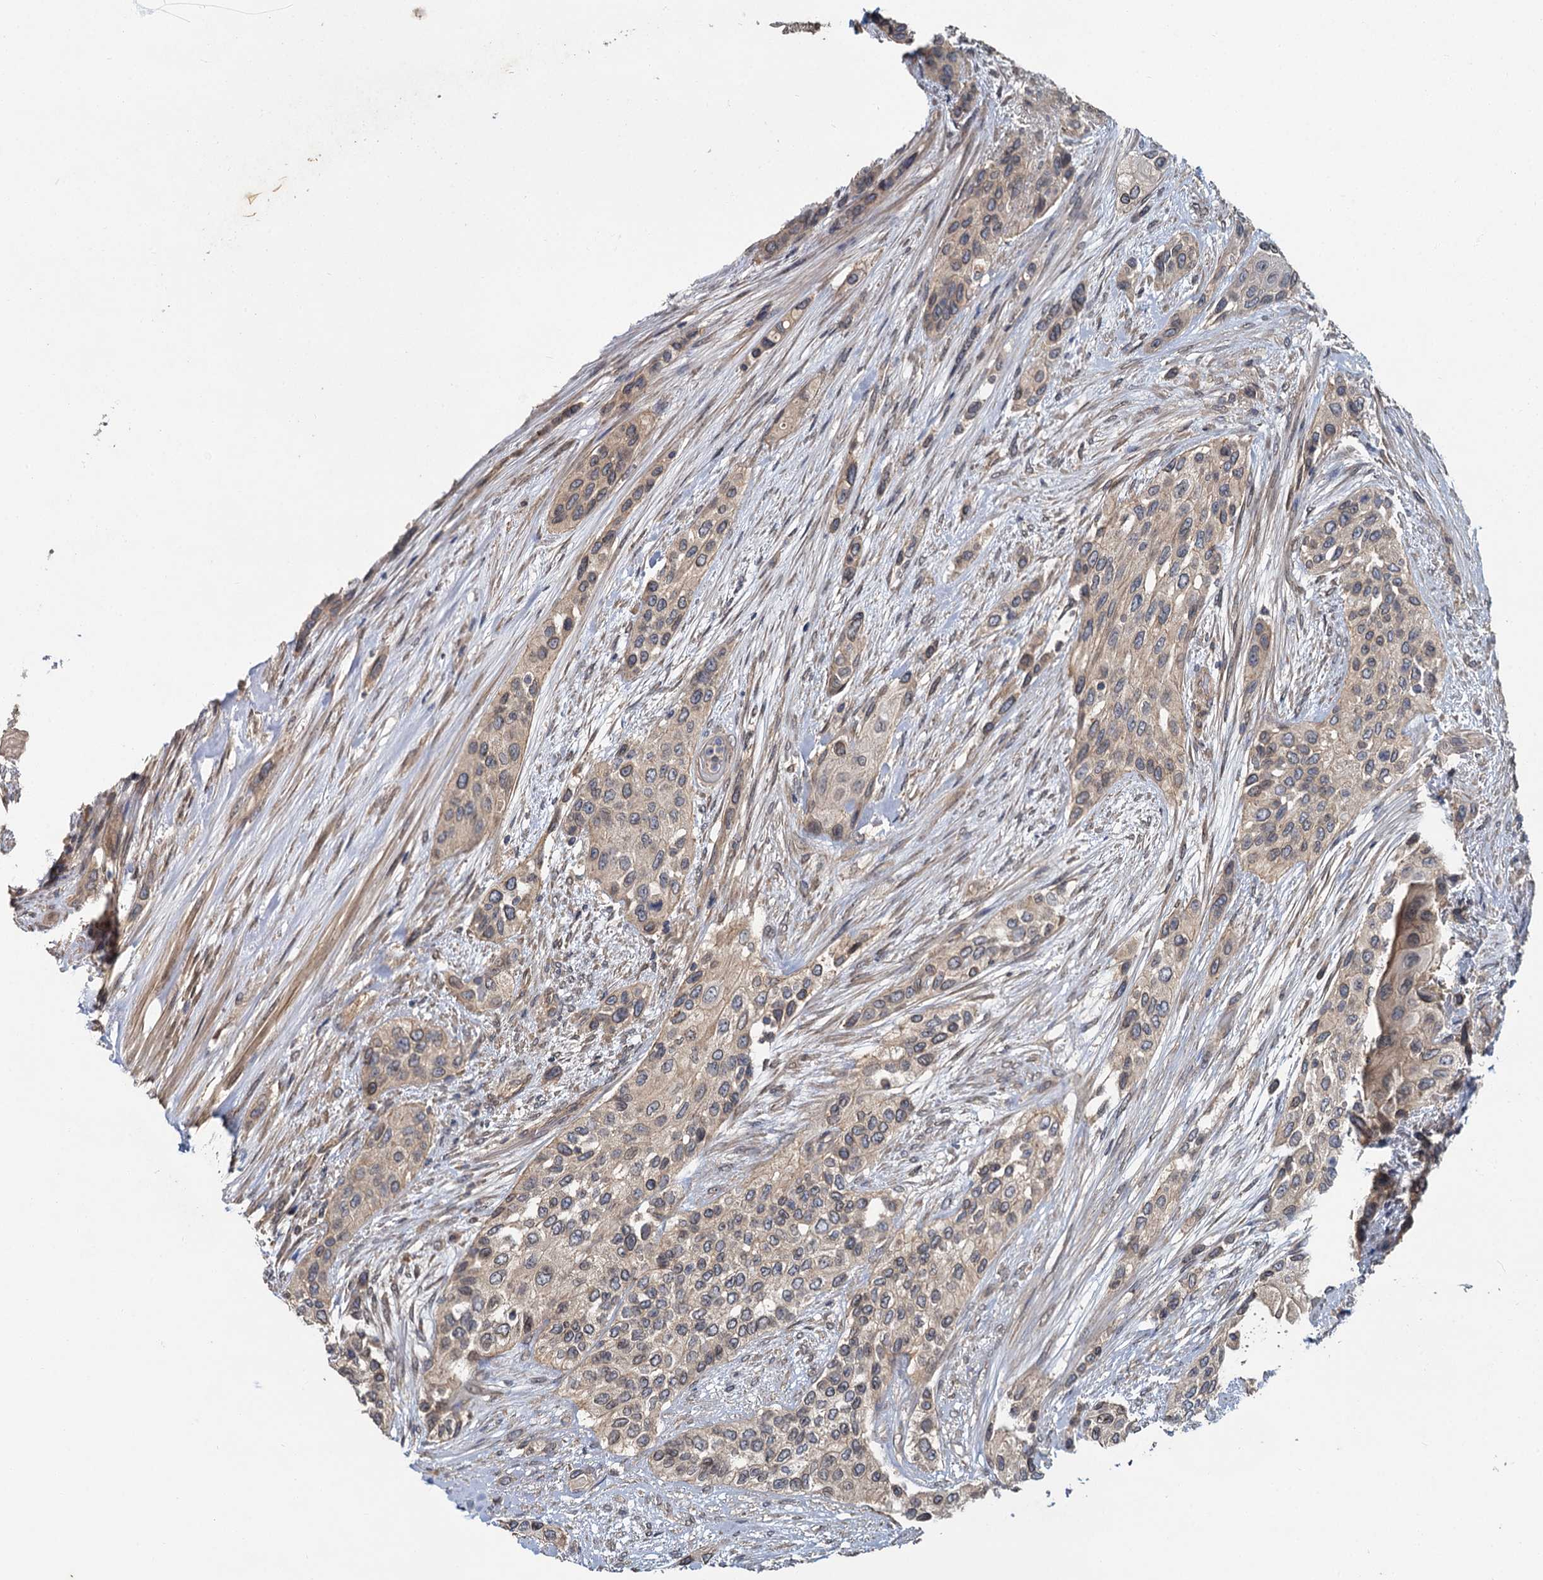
{"staining": {"intensity": "weak", "quantity": ">75%", "location": "cytoplasmic/membranous"}, "tissue": "urothelial cancer", "cell_type": "Tumor cells", "image_type": "cancer", "snomed": [{"axis": "morphology", "description": "Normal tissue, NOS"}, {"axis": "morphology", "description": "Urothelial carcinoma, High grade"}, {"axis": "topography", "description": "Vascular tissue"}, {"axis": "topography", "description": "Urinary bladder"}], "caption": "Immunohistochemistry of urothelial cancer reveals low levels of weak cytoplasmic/membranous positivity in about >75% of tumor cells.", "gene": "ZNF324", "patient": {"sex": "female", "age": 56}}